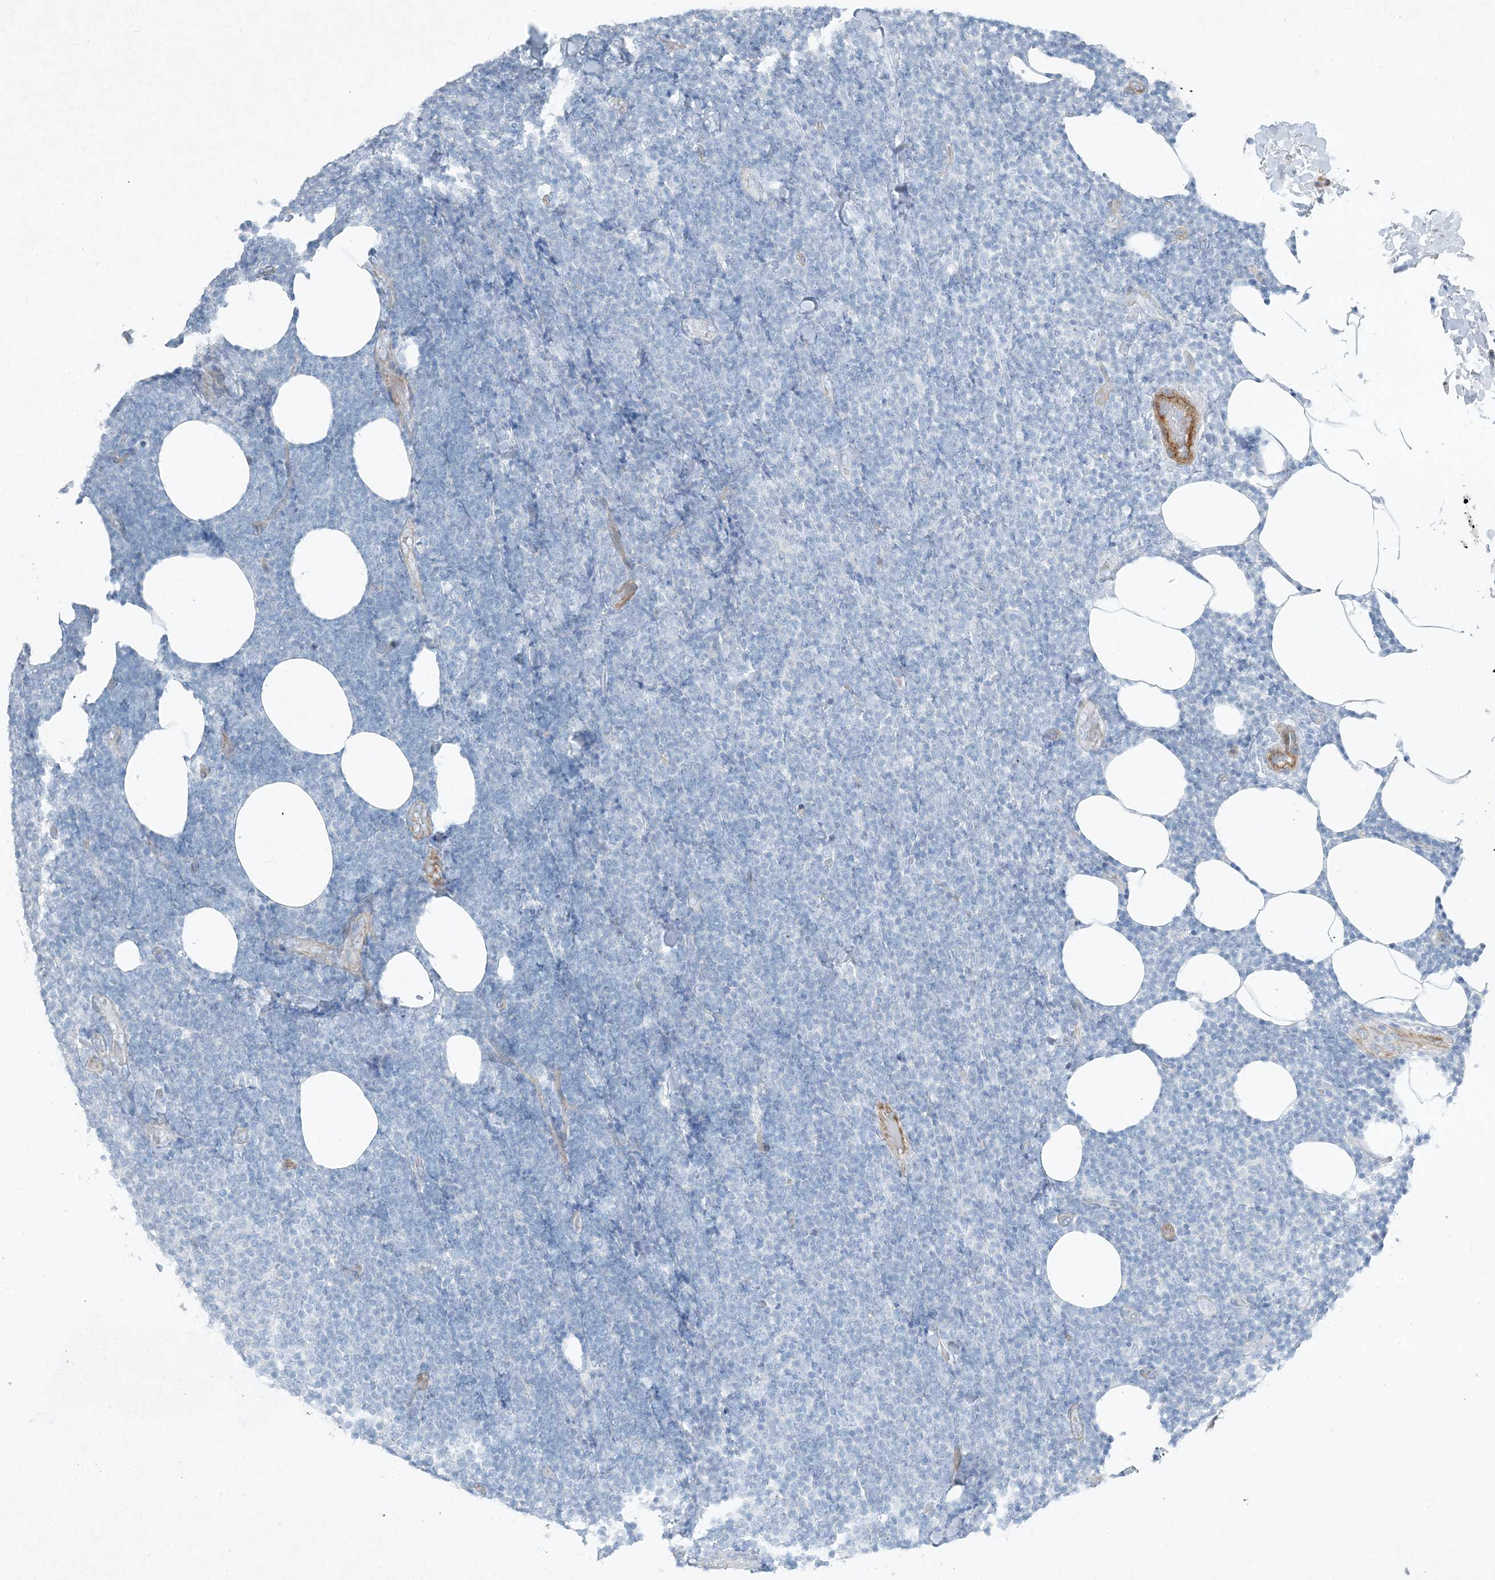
{"staining": {"intensity": "negative", "quantity": "none", "location": "none"}, "tissue": "lymphoma", "cell_type": "Tumor cells", "image_type": "cancer", "snomed": [{"axis": "morphology", "description": "Malignant lymphoma, non-Hodgkin's type, Low grade"}, {"axis": "topography", "description": "Lymph node"}], "caption": "Immunohistochemical staining of low-grade malignant lymphoma, non-Hodgkin's type demonstrates no significant positivity in tumor cells.", "gene": "PGM5", "patient": {"sex": "male", "age": 66}}